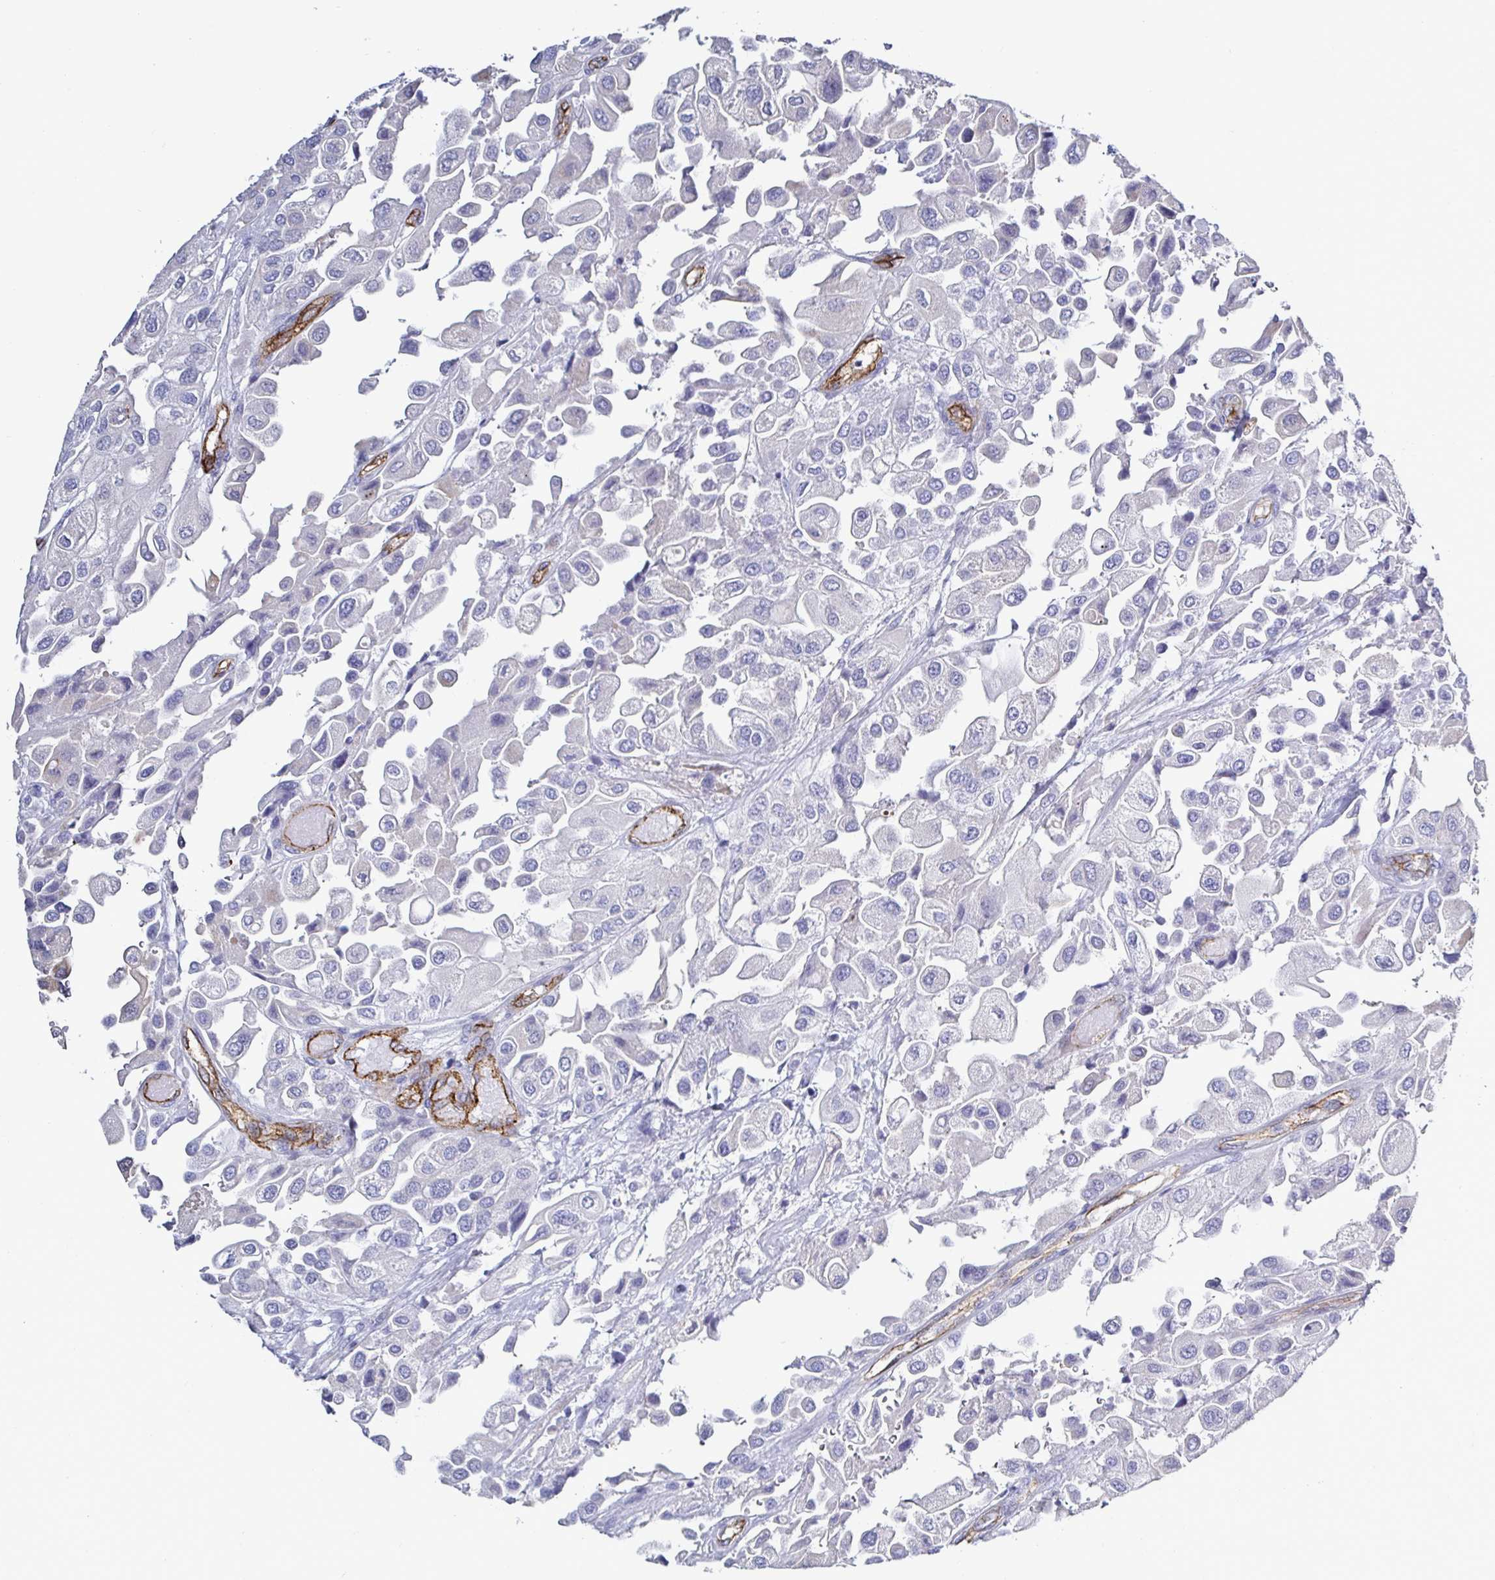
{"staining": {"intensity": "negative", "quantity": "none", "location": "none"}, "tissue": "urothelial cancer", "cell_type": "Tumor cells", "image_type": "cancer", "snomed": [{"axis": "morphology", "description": "Urothelial carcinoma, High grade"}, {"axis": "topography", "description": "Urinary bladder"}], "caption": "A photomicrograph of human urothelial cancer is negative for staining in tumor cells.", "gene": "ACSBG2", "patient": {"sex": "female", "age": 64}}